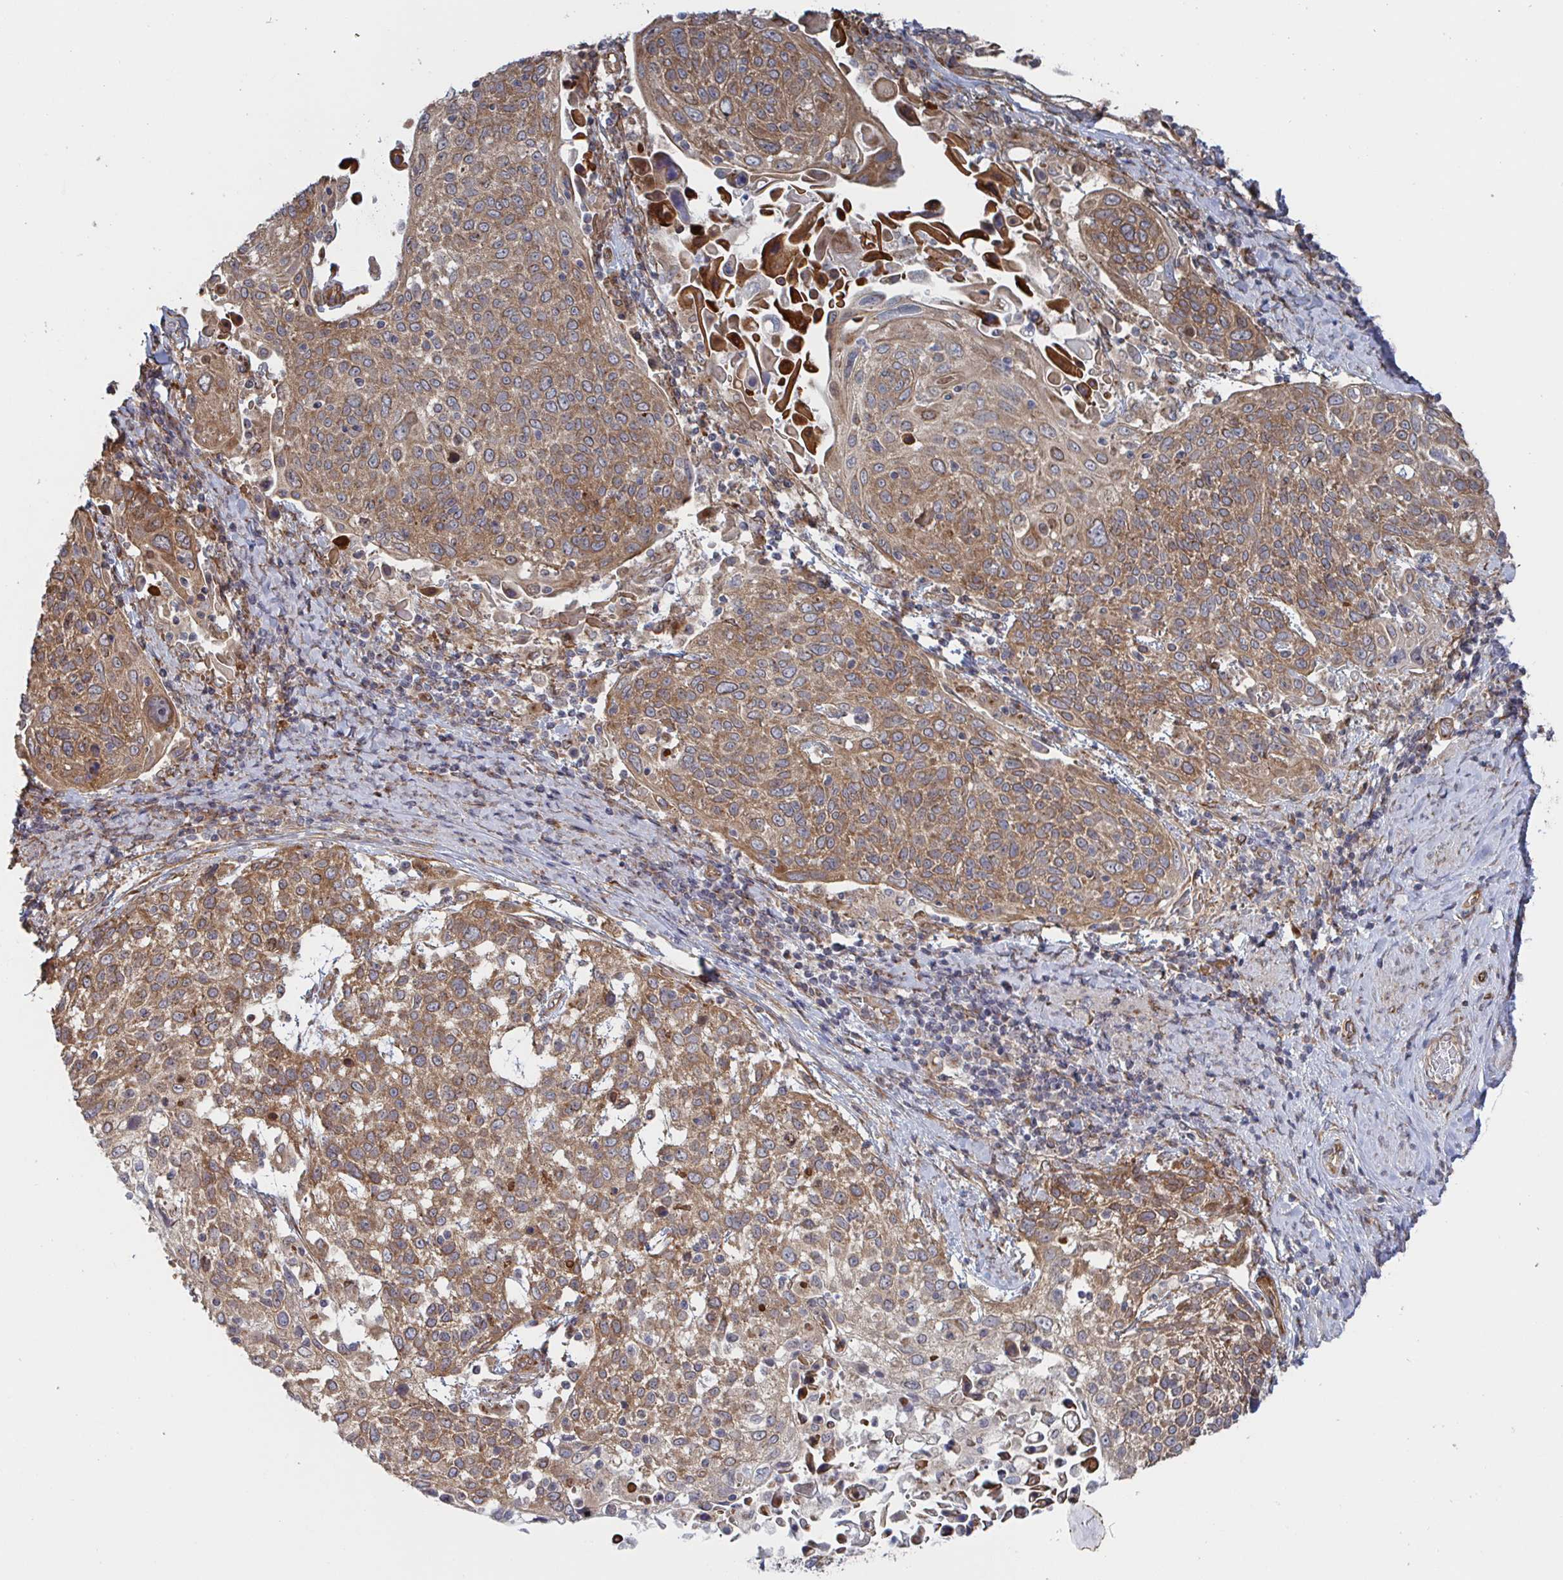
{"staining": {"intensity": "moderate", "quantity": ">75%", "location": "cytoplasmic/membranous"}, "tissue": "cervical cancer", "cell_type": "Tumor cells", "image_type": "cancer", "snomed": [{"axis": "morphology", "description": "Squamous cell carcinoma, NOS"}, {"axis": "topography", "description": "Cervix"}], "caption": "Cervical cancer (squamous cell carcinoma) tissue exhibits moderate cytoplasmic/membranous positivity in about >75% of tumor cells", "gene": "DVL3", "patient": {"sex": "female", "age": 61}}